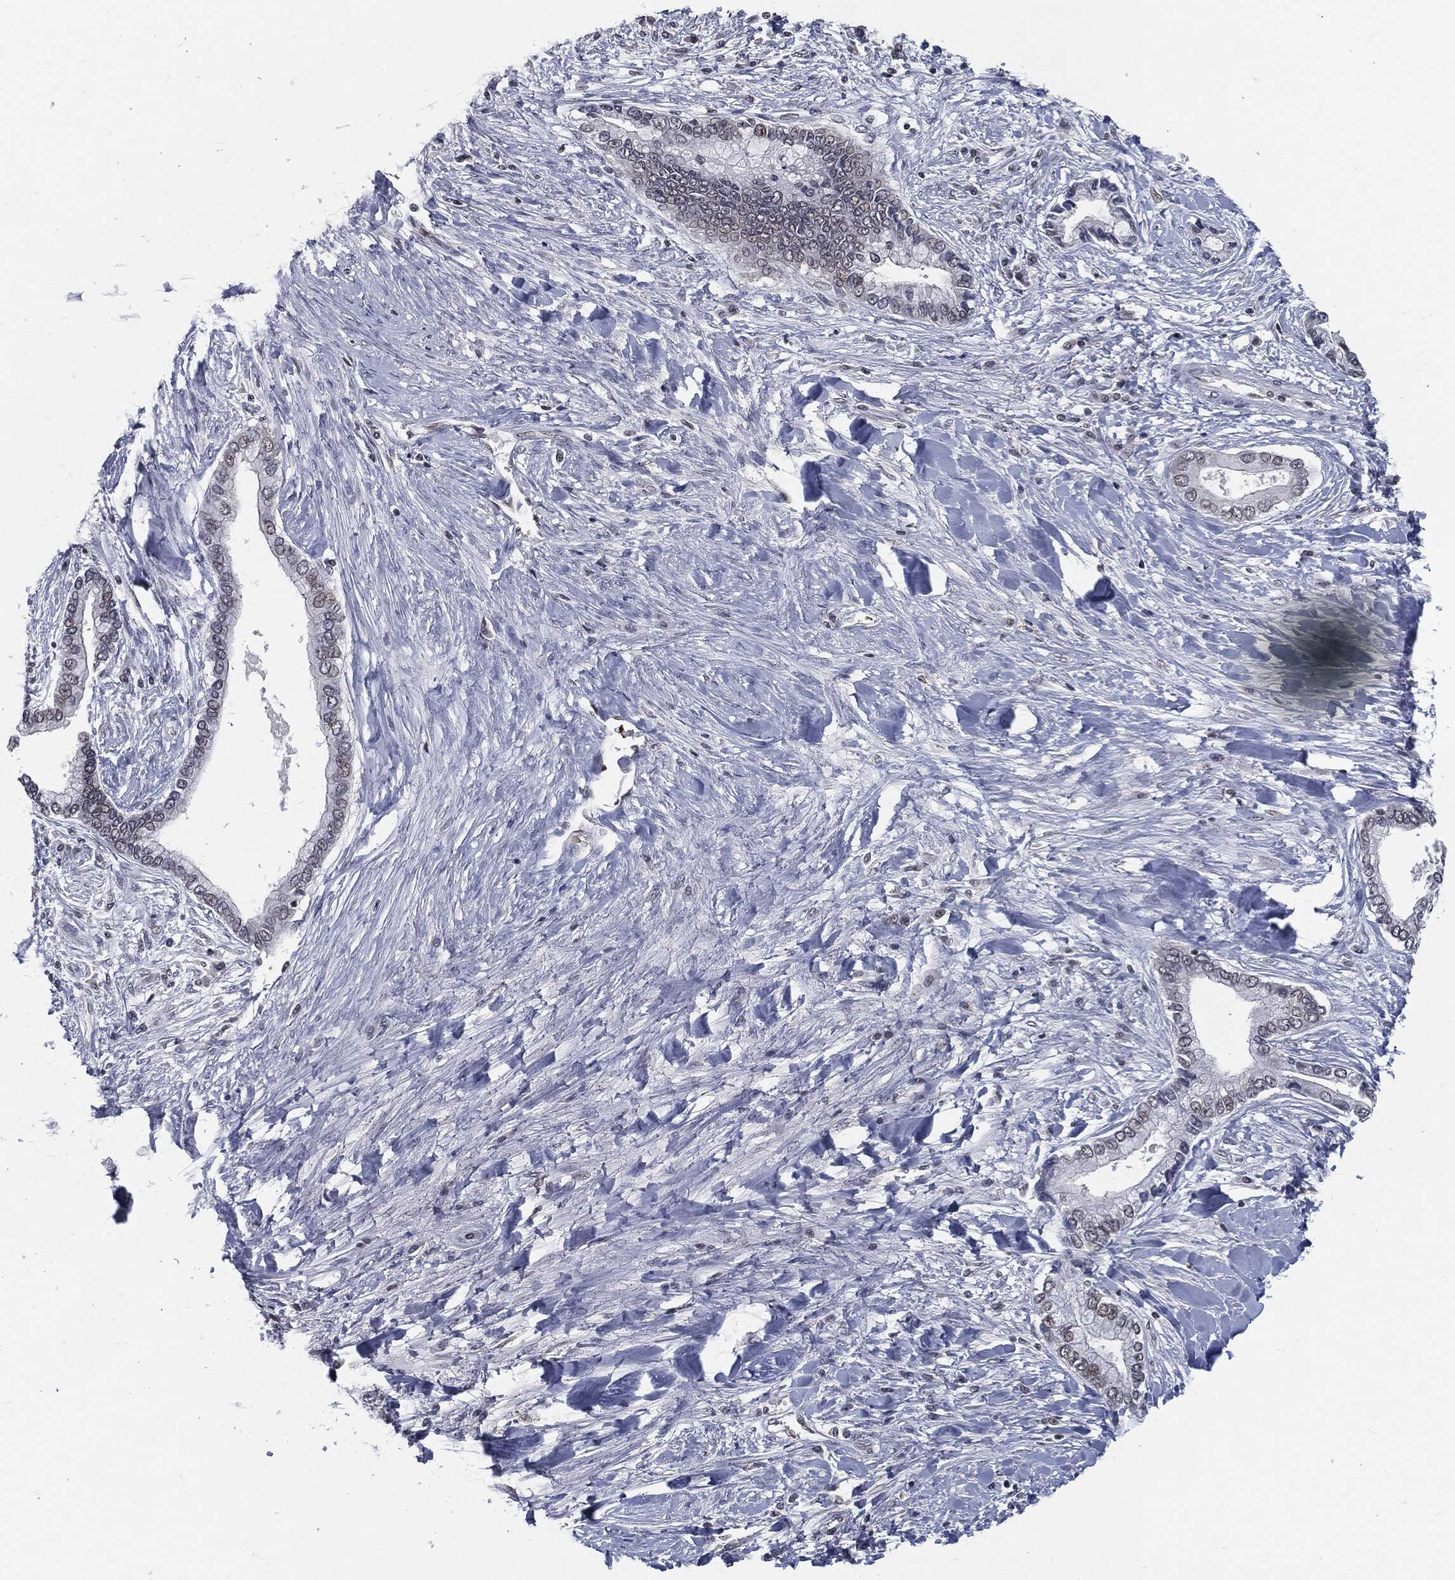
{"staining": {"intensity": "negative", "quantity": "none", "location": "none"}, "tissue": "liver cancer", "cell_type": "Tumor cells", "image_type": "cancer", "snomed": [{"axis": "morphology", "description": "Cholangiocarcinoma"}, {"axis": "topography", "description": "Liver"}], "caption": "DAB (3,3'-diaminobenzidine) immunohistochemical staining of liver cholangiocarcinoma displays no significant staining in tumor cells. The staining is performed using DAB (3,3'-diaminobenzidine) brown chromogen with nuclei counter-stained in using hematoxylin.", "gene": "ANXA1", "patient": {"sex": "male", "age": 50}}